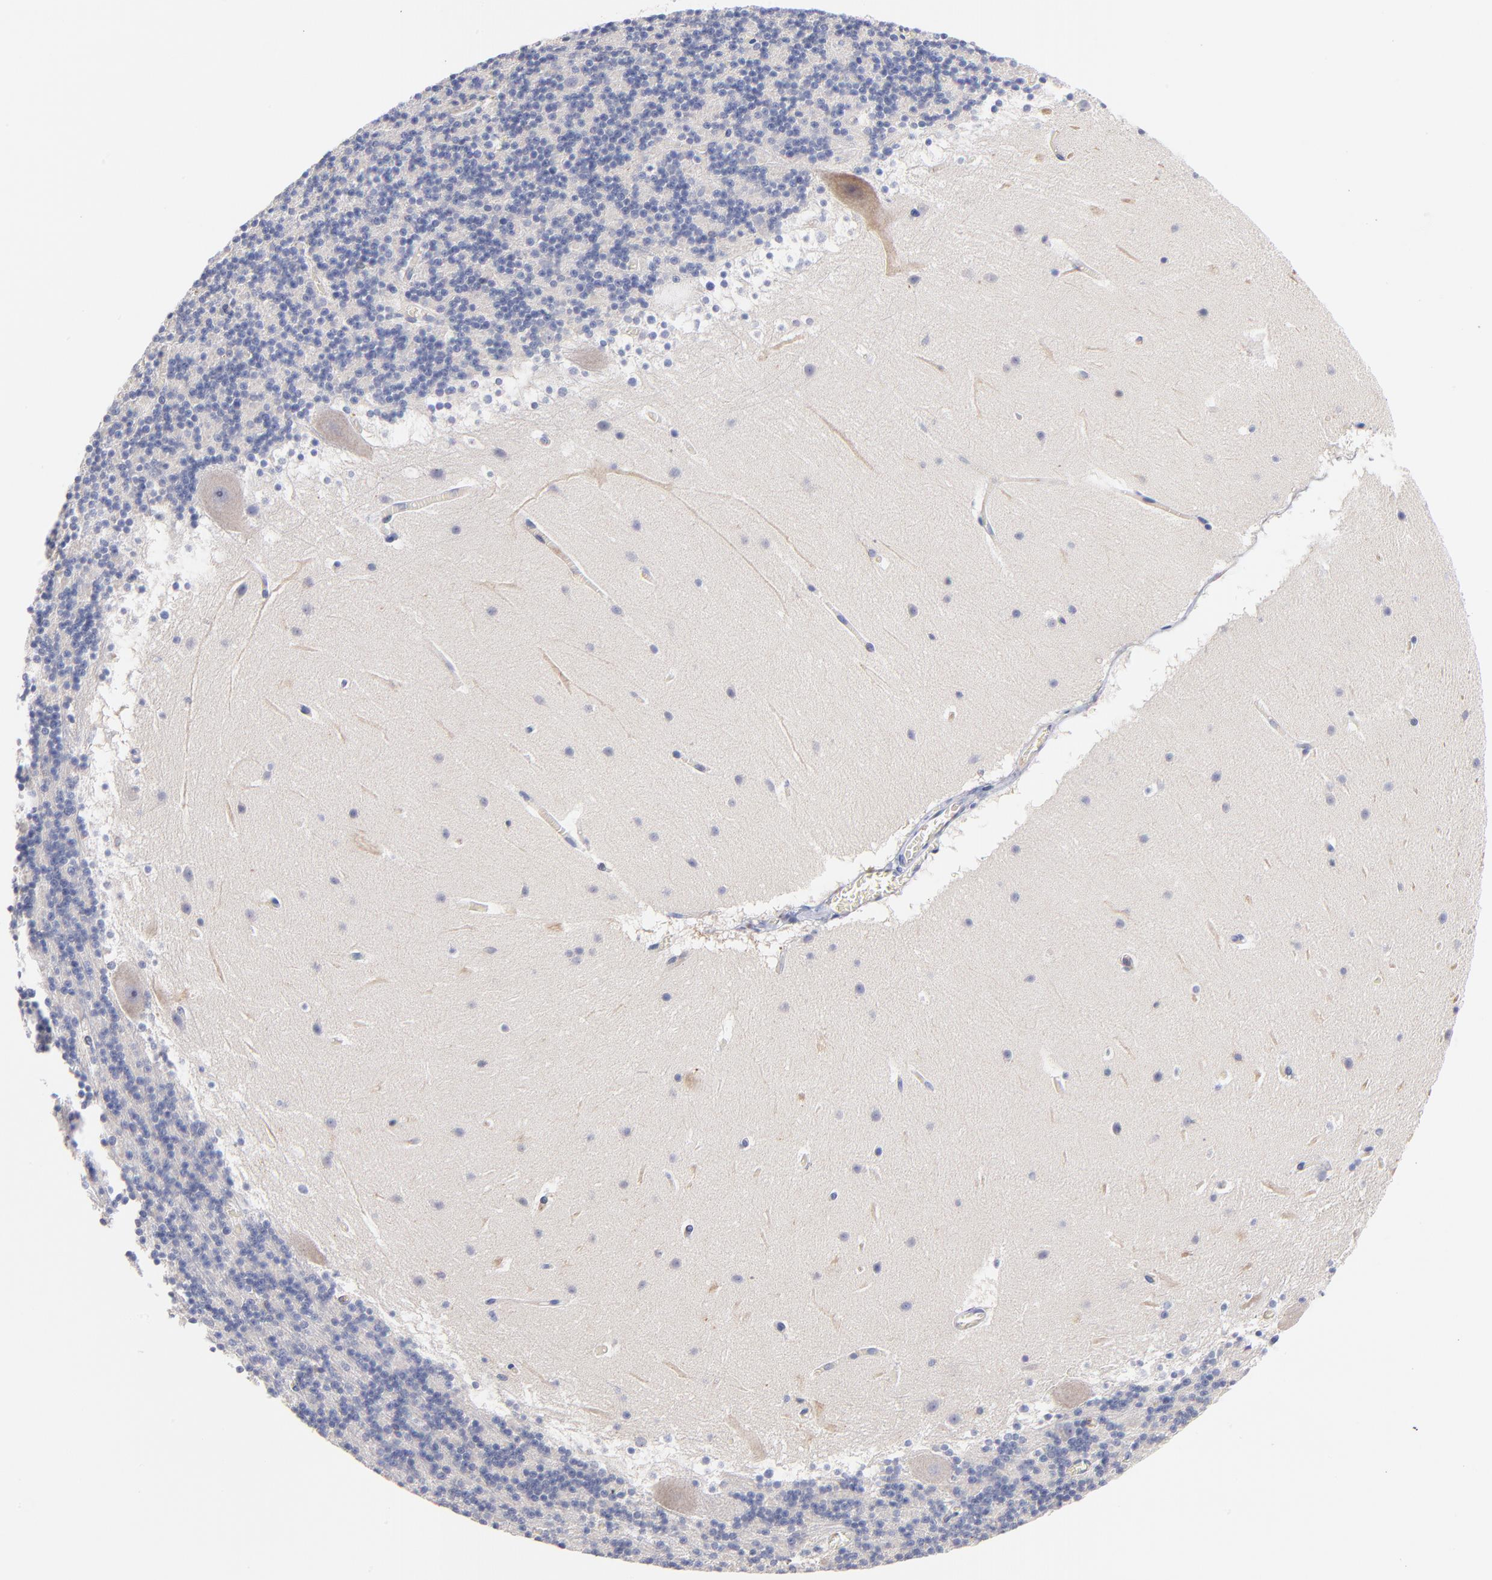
{"staining": {"intensity": "negative", "quantity": "none", "location": "none"}, "tissue": "cerebellum", "cell_type": "Cells in granular layer", "image_type": "normal", "snomed": [{"axis": "morphology", "description": "Normal tissue, NOS"}, {"axis": "topography", "description": "Cerebellum"}], "caption": "Immunohistochemical staining of unremarkable human cerebellum exhibits no significant staining in cells in granular layer. (DAB immunohistochemistry (IHC) visualized using brightfield microscopy, high magnification).", "gene": "KREMEN2", "patient": {"sex": "male", "age": 45}}